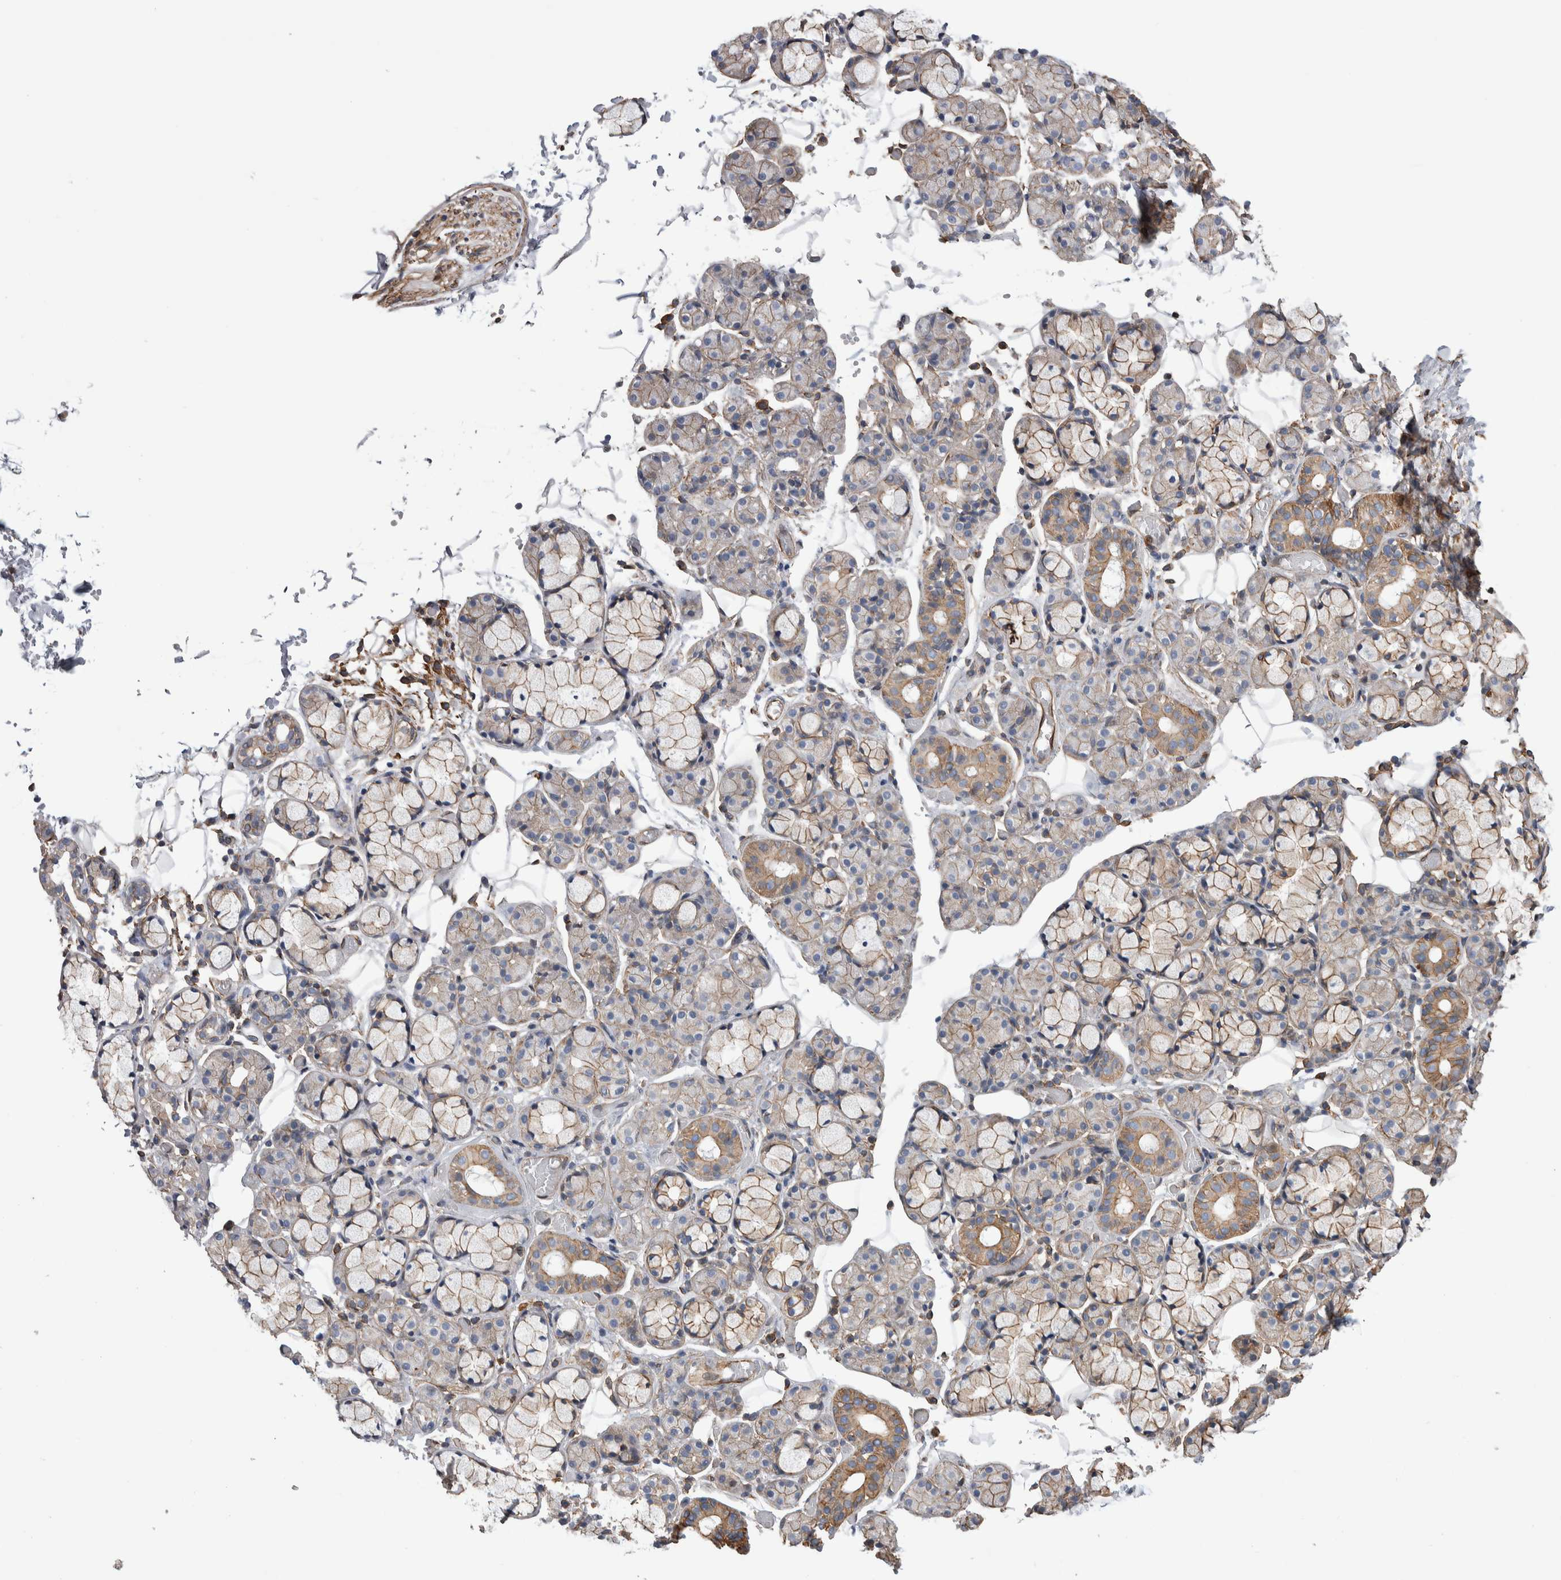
{"staining": {"intensity": "moderate", "quantity": "25%-75%", "location": "cytoplasmic/membranous"}, "tissue": "salivary gland", "cell_type": "Glandular cells", "image_type": "normal", "snomed": [{"axis": "morphology", "description": "Normal tissue, NOS"}, {"axis": "topography", "description": "Salivary gland"}], "caption": "DAB immunohistochemical staining of unremarkable human salivary gland exhibits moderate cytoplasmic/membranous protein positivity in approximately 25%-75% of glandular cells. The staining is performed using DAB brown chromogen to label protein expression. The nuclei are counter-stained blue using hematoxylin.", "gene": "KIF12", "patient": {"sex": "male", "age": 63}}